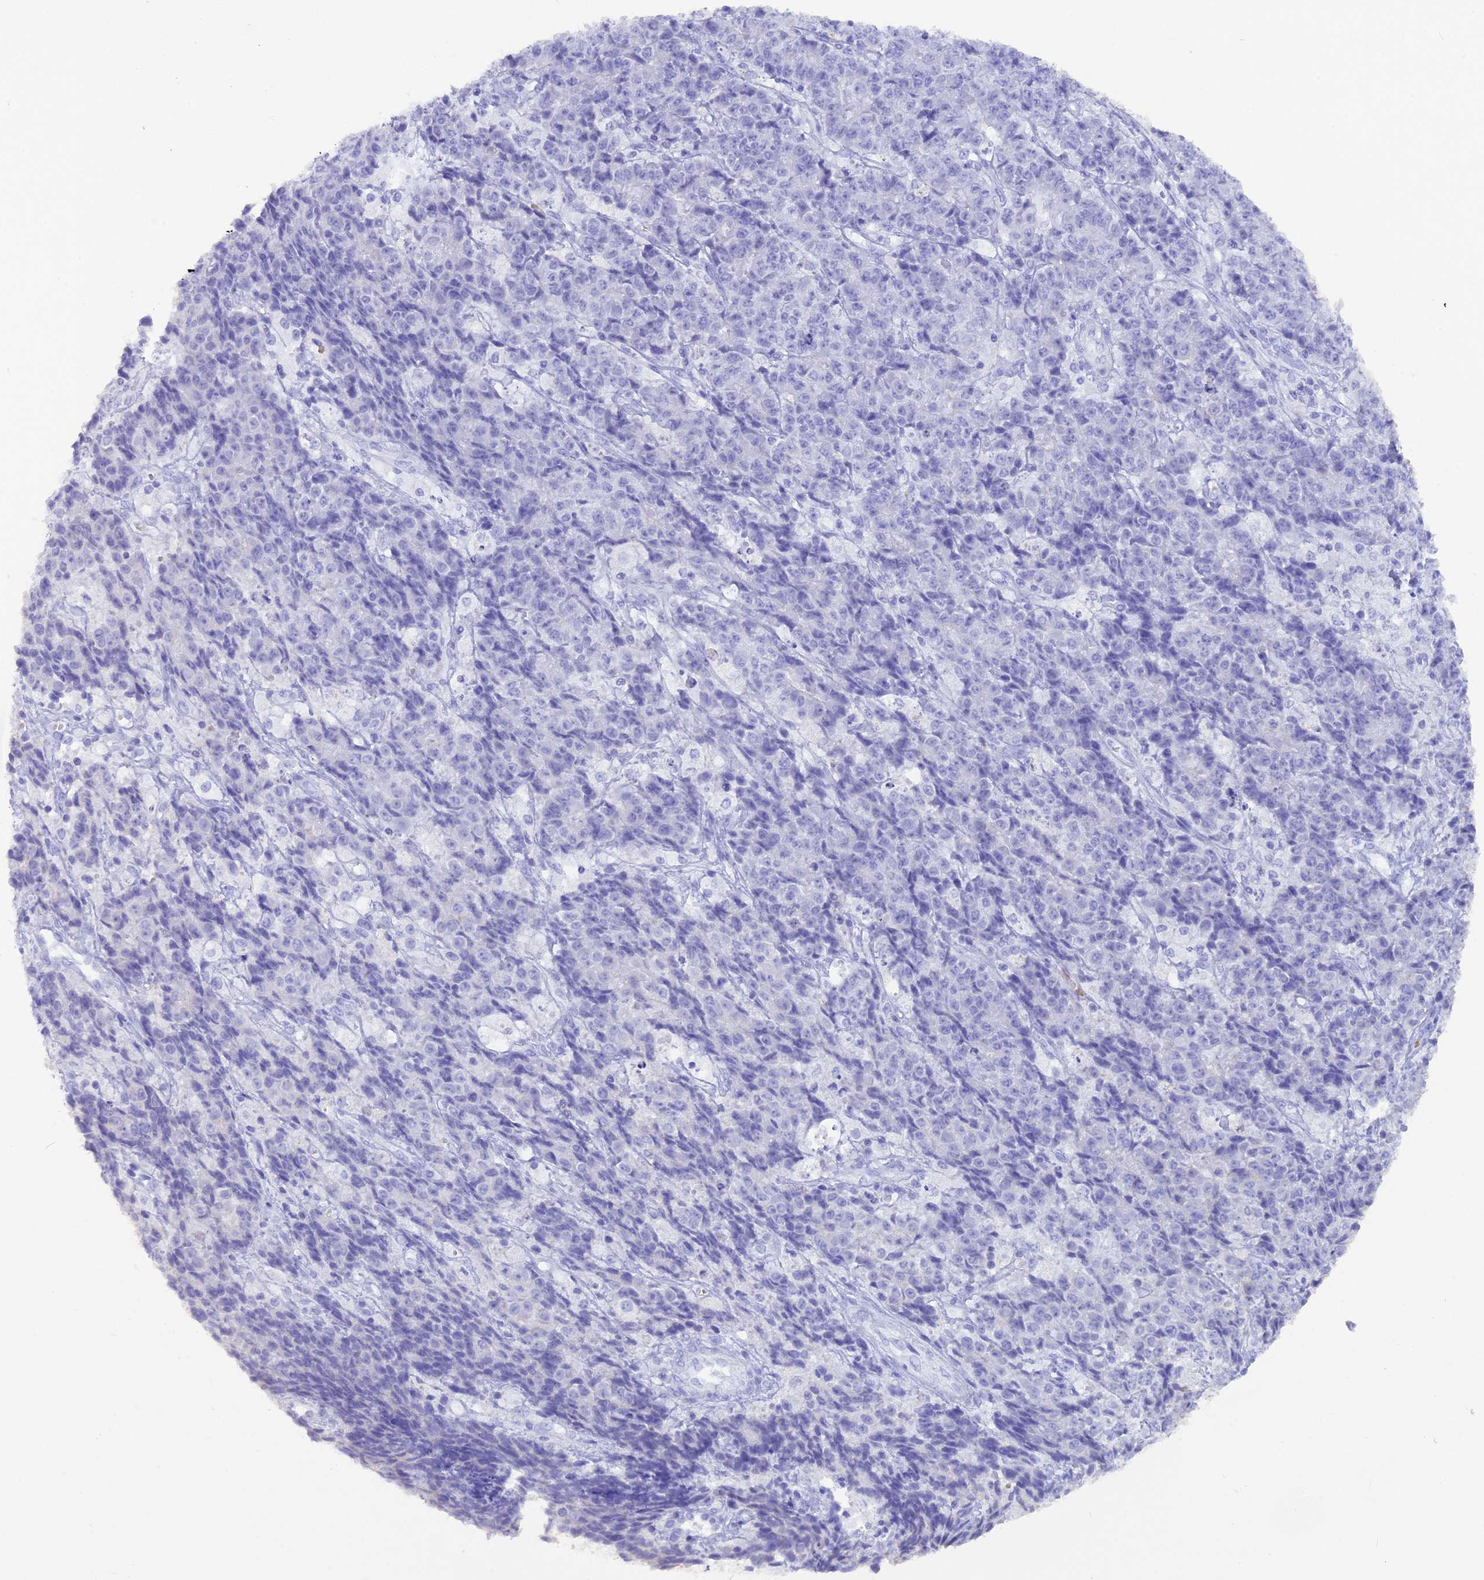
{"staining": {"intensity": "negative", "quantity": "none", "location": "none"}, "tissue": "ovarian cancer", "cell_type": "Tumor cells", "image_type": "cancer", "snomed": [{"axis": "morphology", "description": "Carcinoma, endometroid"}, {"axis": "topography", "description": "Ovary"}], "caption": "Immunohistochemistry of human ovarian endometroid carcinoma demonstrates no staining in tumor cells.", "gene": "GLYATL1", "patient": {"sex": "female", "age": 42}}